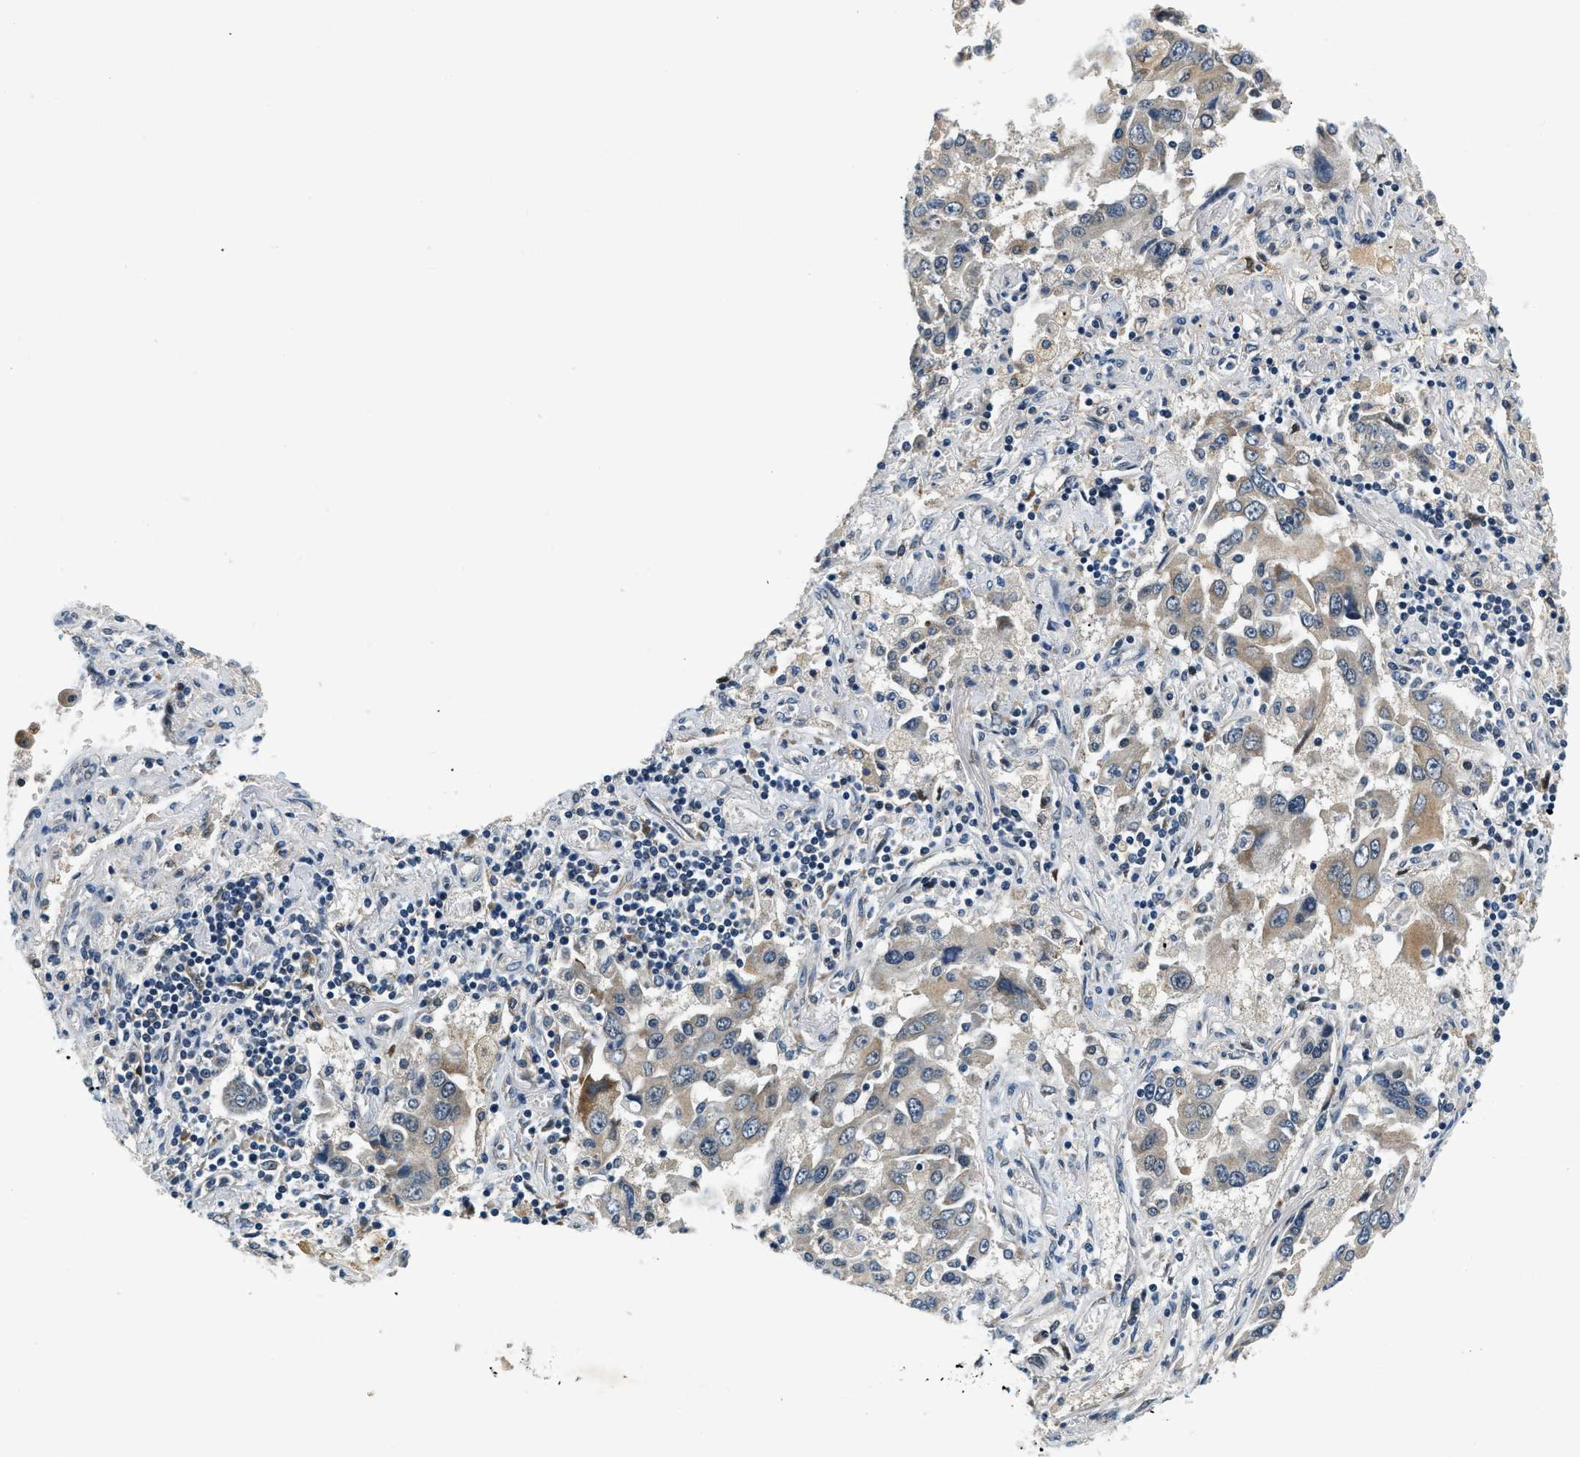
{"staining": {"intensity": "weak", "quantity": "25%-75%", "location": "cytoplasmic/membranous"}, "tissue": "lung cancer", "cell_type": "Tumor cells", "image_type": "cancer", "snomed": [{"axis": "morphology", "description": "Adenocarcinoma, NOS"}, {"axis": "topography", "description": "Lung"}], "caption": "Immunohistochemical staining of human lung cancer (adenocarcinoma) shows weak cytoplasmic/membranous protein expression in approximately 25%-75% of tumor cells.", "gene": "YAE1", "patient": {"sex": "female", "age": 65}}